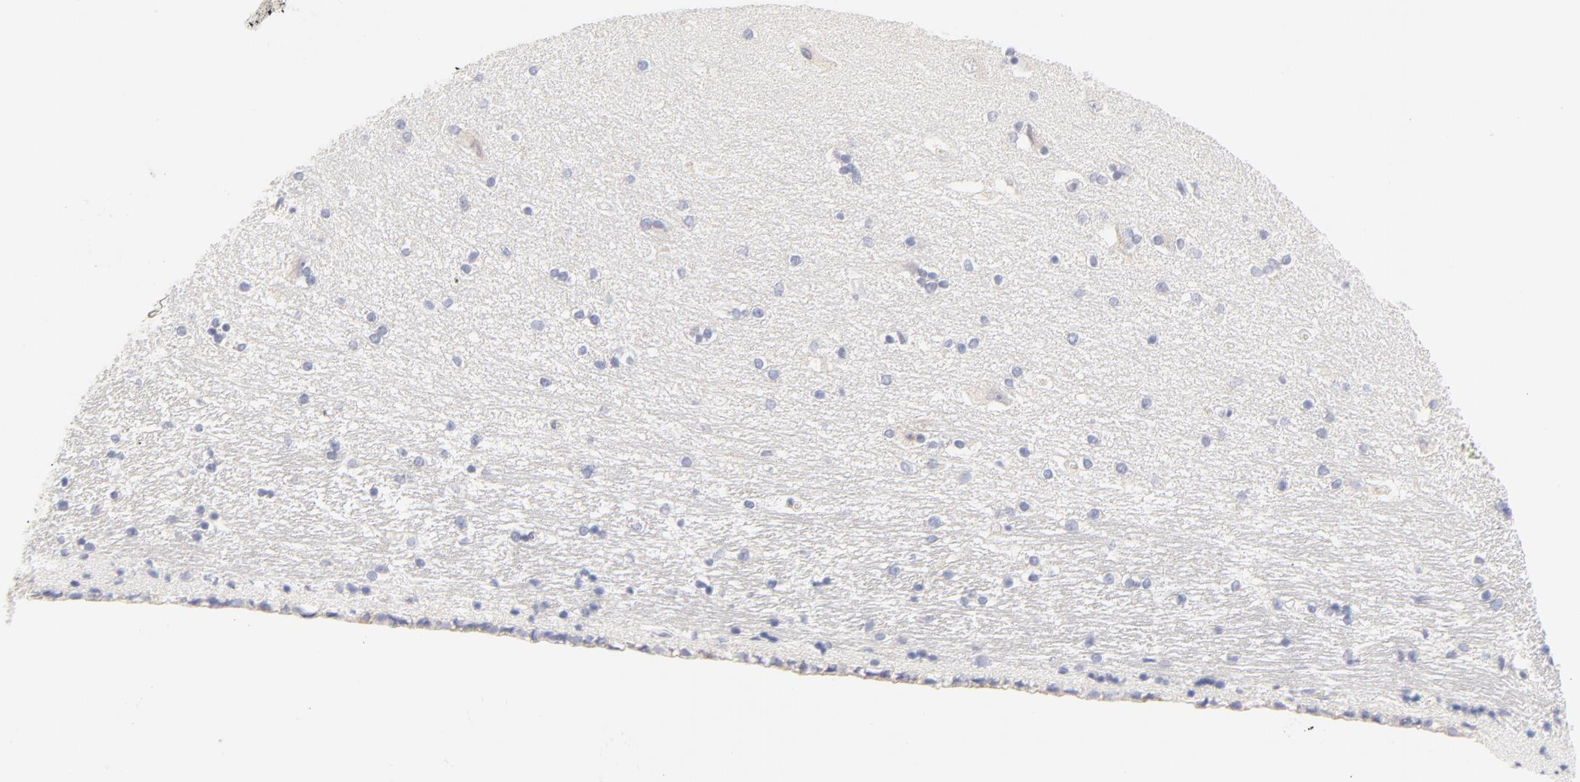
{"staining": {"intensity": "negative", "quantity": "none", "location": "none"}, "tissue": "hippocampus", "cell_type": "Glial cells", "image_type": "normal", "snomed": [{"axis": "morphology", "description": "Normal tissue, NOS"}, {"axis": "topography", "description": "Hippocampus"}], "caption": "Immunohistochemical staining of benign human hippocampus shows no significant staining in glial cells. (Immunohistochemistry, brightfield microscopy, high magnification).", "gene": "NPNT", "patient": {"sex": "female", "age": 54}}